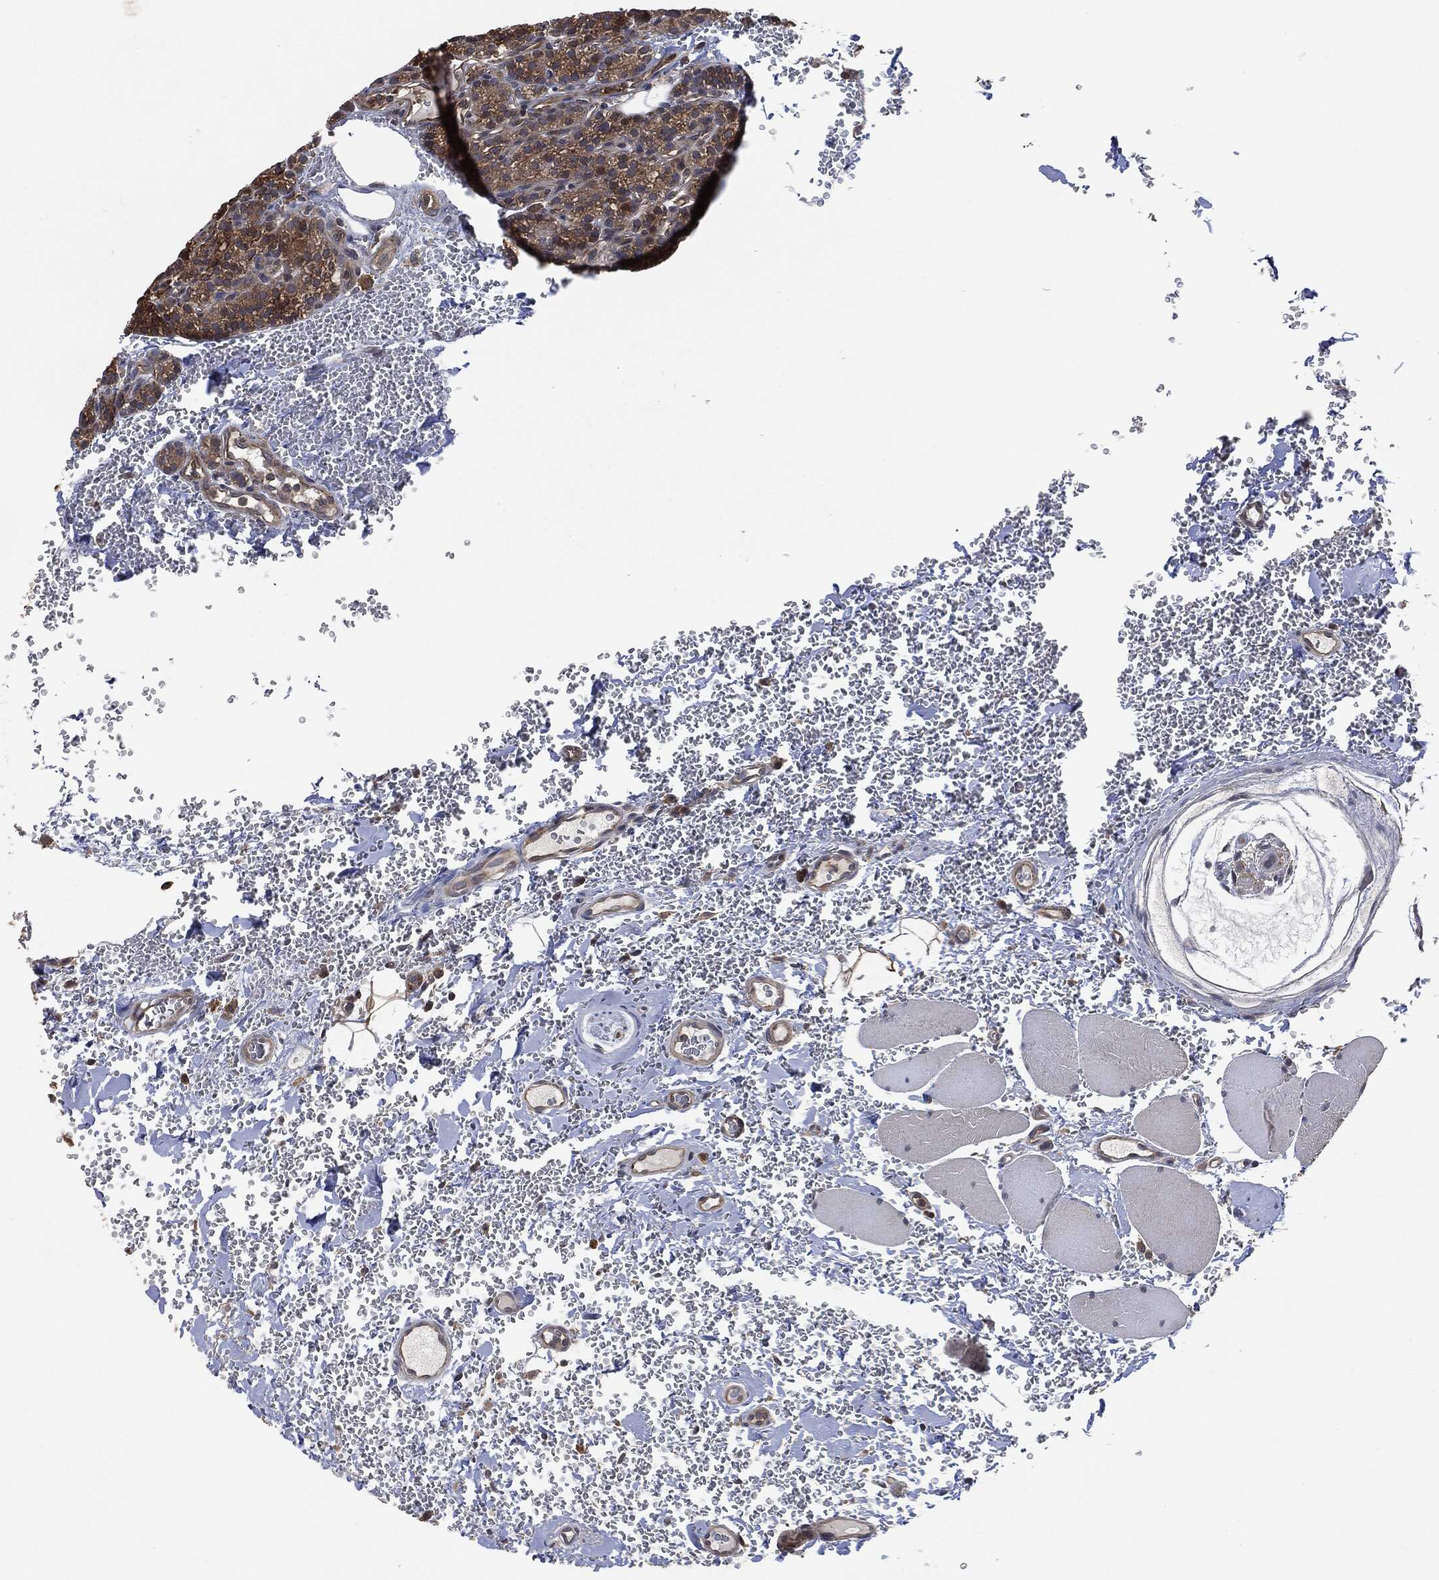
{"staining": {"intensity": "moderate", "quantity": ">75%", "location": "cytoplasmic/membranous"}, "tissue": "parathyroid gland", "cell_type": "Glandular cells", "image_type": "normal", "snomed": [{"axis": "morphology", "description": "Normal tissue, NOS"}, {"axis": "topography", "description": "Parathyroid gland"}], "caption": "Immunohistochemistry (IHC) of unremarkable human parathyroid gland reveals medium levels of moderate cytoplasmic/membranous staining in about >75% of glandular cells.", "gene": "TPT1", "patient": {"sex": "female", "age": 67}}